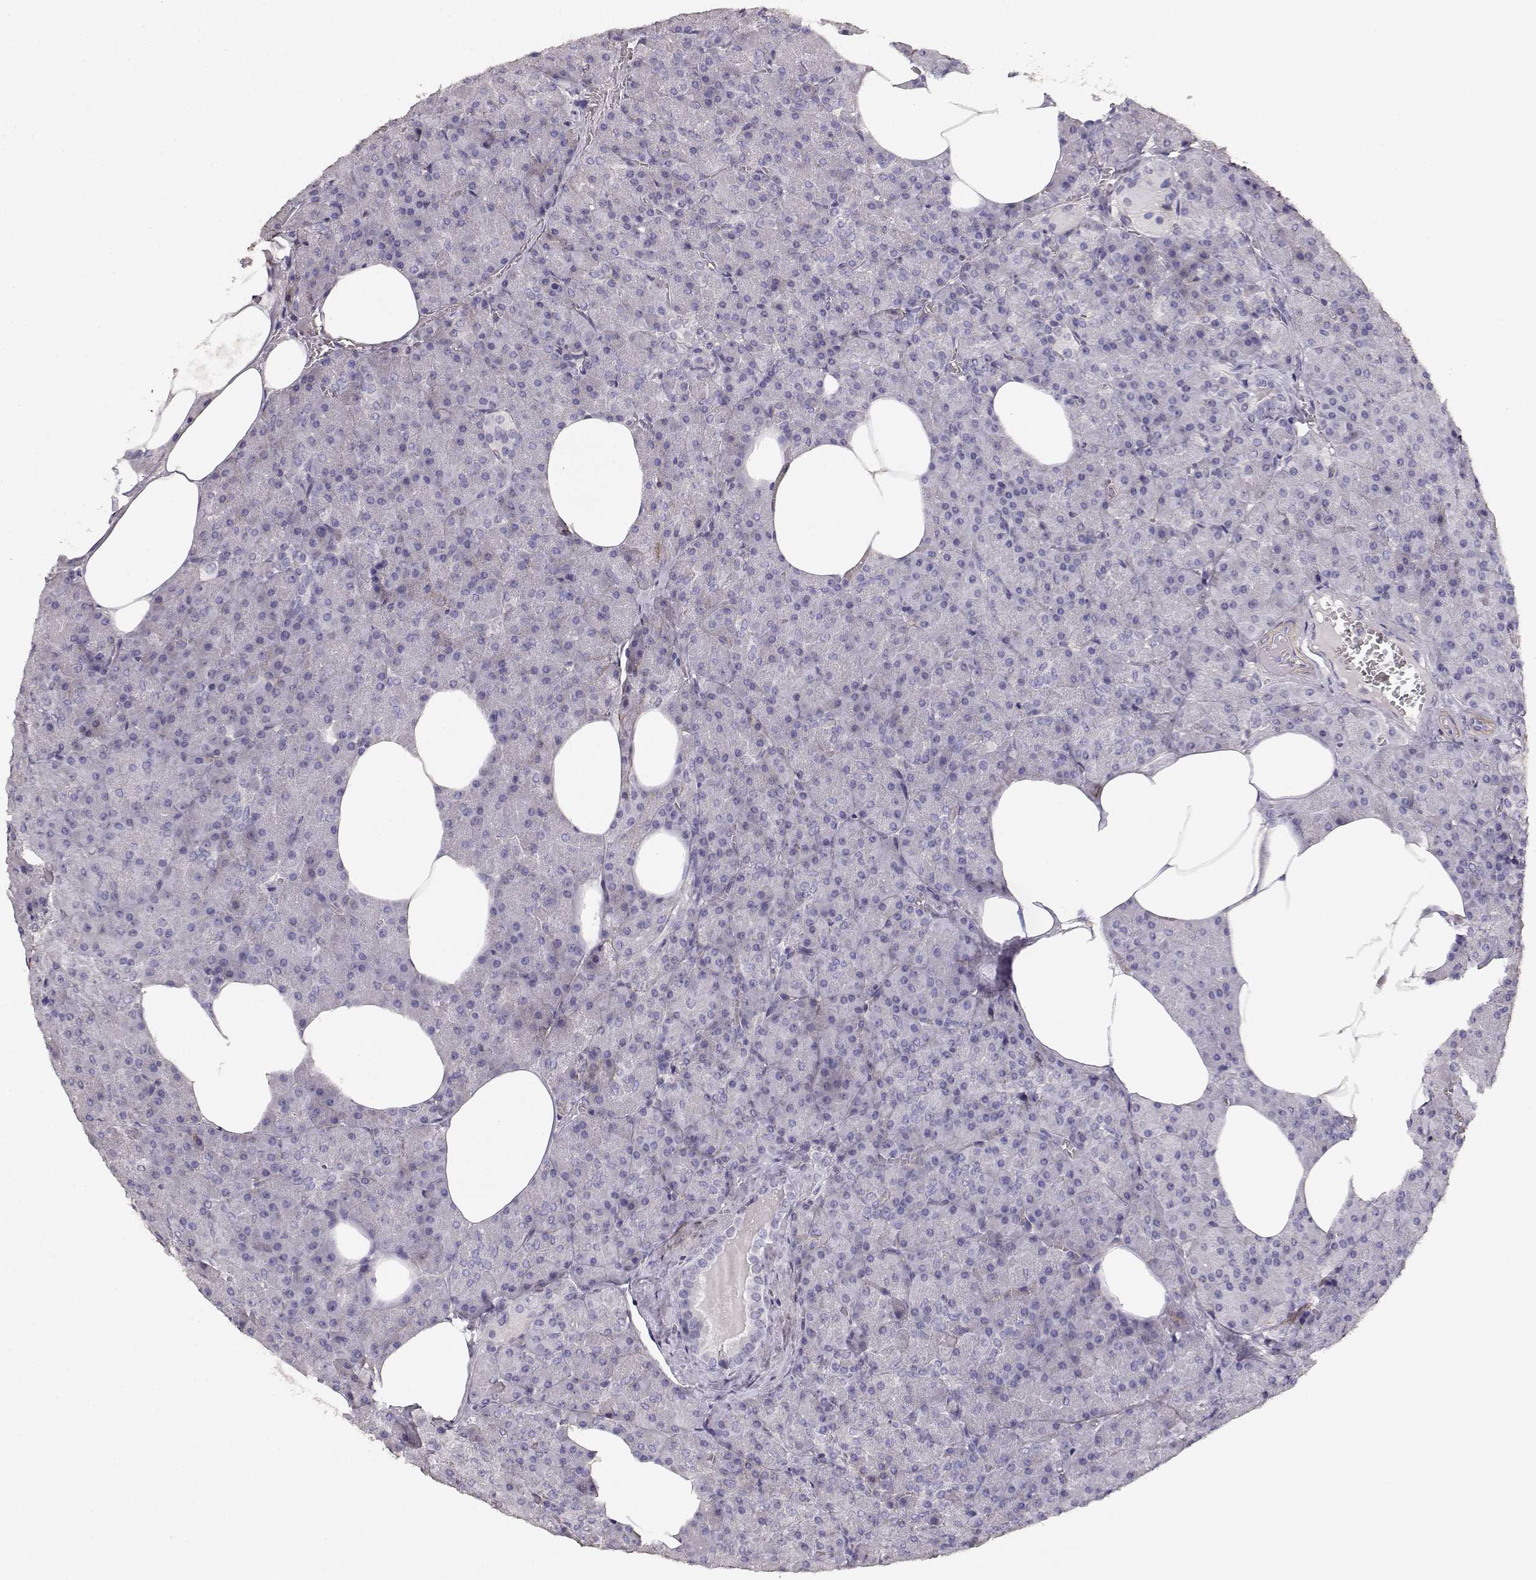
{"staining": {"intensity": "negative", "quantity": "none", "location": "none"}, "tissue": "pancreas", "cell_type": "Exocrine glandular cells", "image_type": "normal", "snomed": [{"axis": "morphology", "description": "Normal tissue, NOS"}, {"axis": "topography", "description": "Pancreas"}], "caption": "Immunohistochemical staining of normal pancreas displays no significant positivity in exocrine glandular cells. (DAB (3,3'-diaminobenzidine) immunohistochemistry (IHC) visualized using brightfield microscopy, high magnification).", "gene": "LAMC1", "patient": {"sex": "female", "age": 45}}